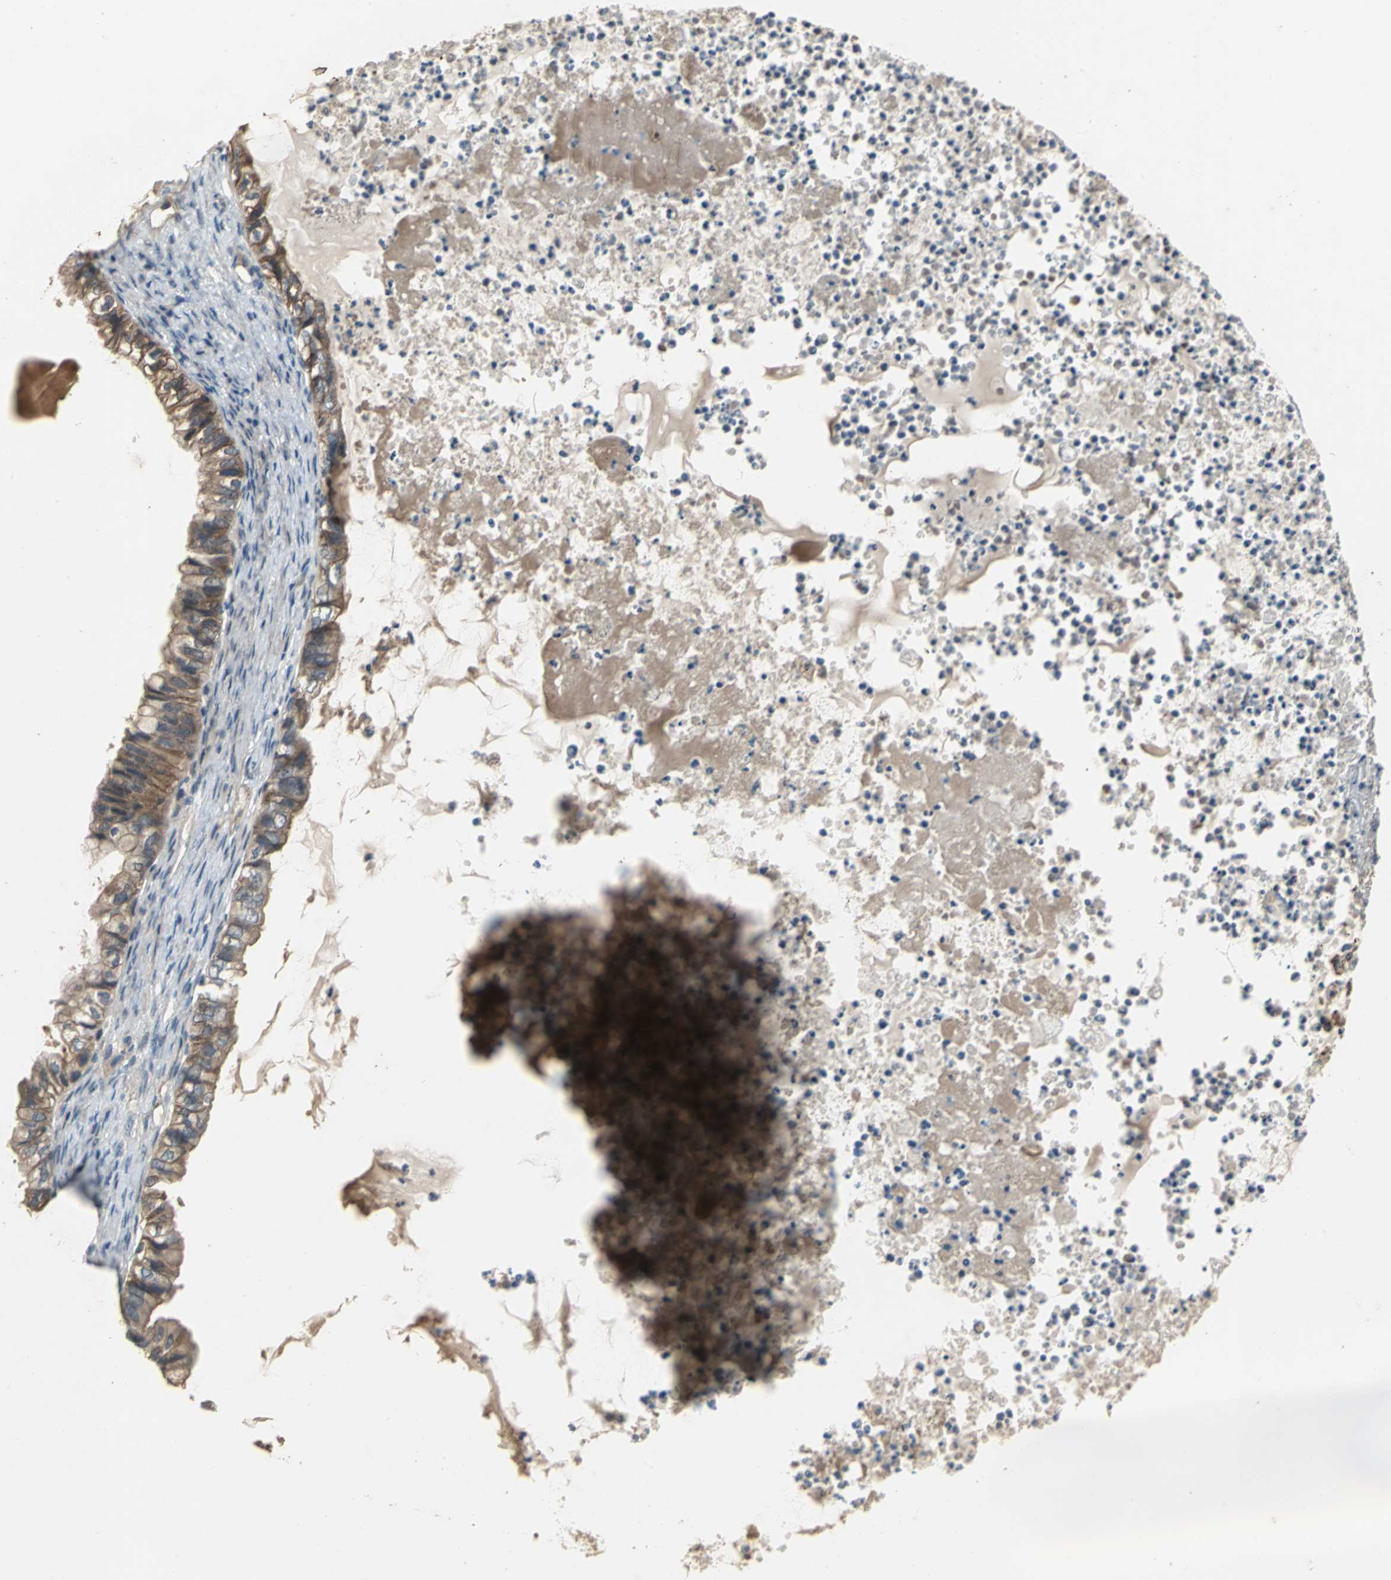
{"staining": {"intensity": "moderate", "quantity": ">75%", "location": "cytoplasmic/membranous"}, "tissue": "ovarian cancer", "cell_type": "Tumor cells", "image_type": "cancer", "snomed": [{"axis": "morphology", "description": "Cystadenocarcinoma, mucinous, NOS"}, {"axis": "topography", "description": "Ovary"}], "caption": "The image demonstrates immunohistochemical staining of ovarian cancer. There is moderate cytoplasmic/membranous positivity is appreciated in approximately >75% of tumor cells.", "gene": "MET", "patient": {"sex": "female", "age": 80}}